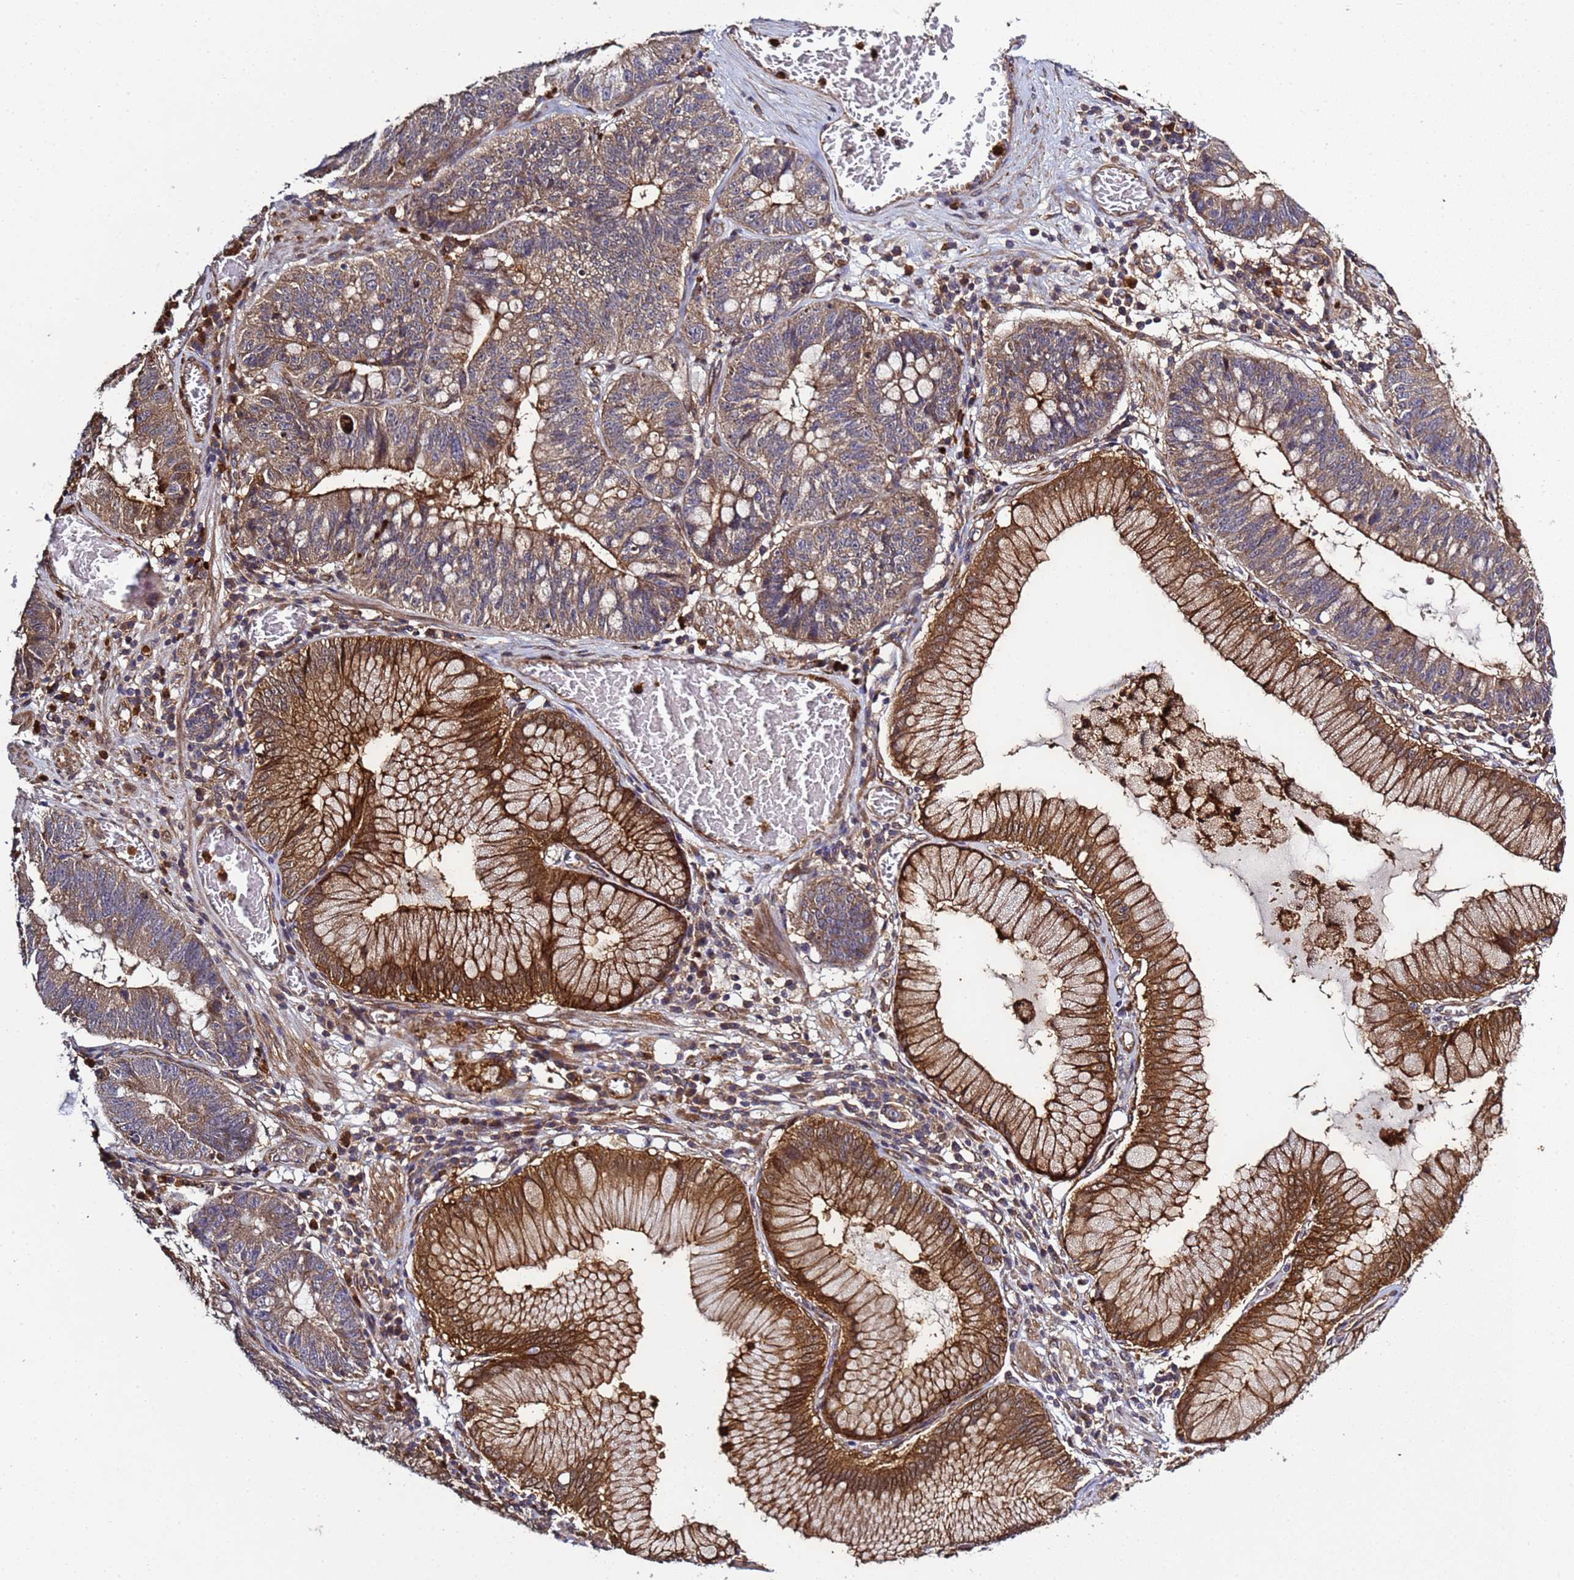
{"staining": {"intensity": "moderate", "quantity": "25%-75%", "location": "cytoplasmic/membranous"}, "tissue": "stomach cancer", "cell_type": "Tumor cells", "image_type": "cancer", "snomed": [{"axis": "morphology", "description": "Adenocarcinoma, NOS"}, {"axis": "topography", "description": "Stomach"}], "caption": "This is a histology image of immunohistochemistry (IHC) staining of stomach adenocarcinoma, which shows moderate positivity in the cytoplasmic/membranous of tumor cells.", "gene": "C8orf34", "patient": {"sex": "male", "age": 59}}